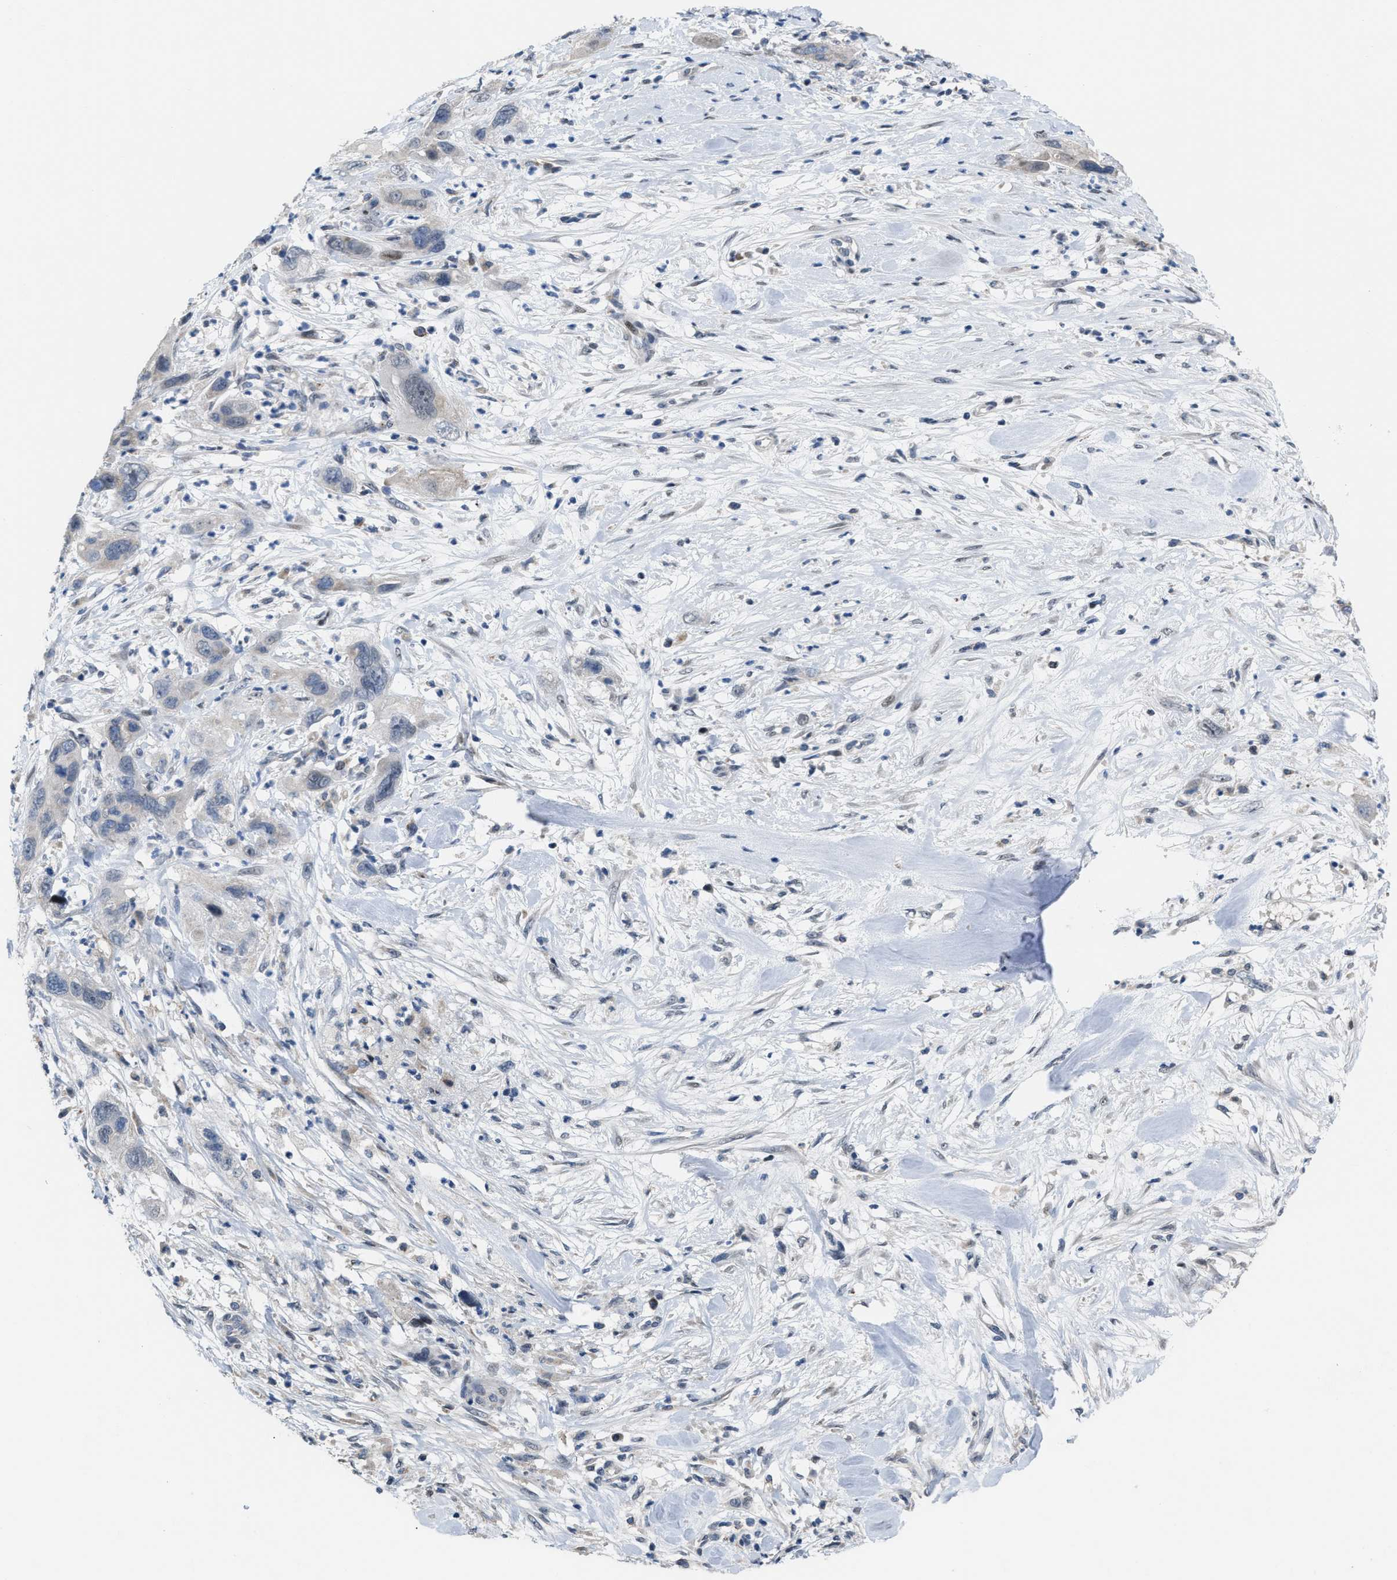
{"staining": {"intensity": "weak", "quantity": "<25%", "location": "cytoplasmic/membranous"}, "tissue": "pancreatic cancer", "cell_type": "Tumor cells", "image_type": "cancer", "snomed": [{"axis": "morphology", "description": "Adenocarcinoma, NOS"}, {"axis": "topography", "description": "Pancreas"}], "caption": "Pancreatic adenocarcinoma was stained to show a protein in brown. There is no significant expression in tumor cells.", "gene": "SETDB1", "patient": {"sex": "female", "age": 71}}